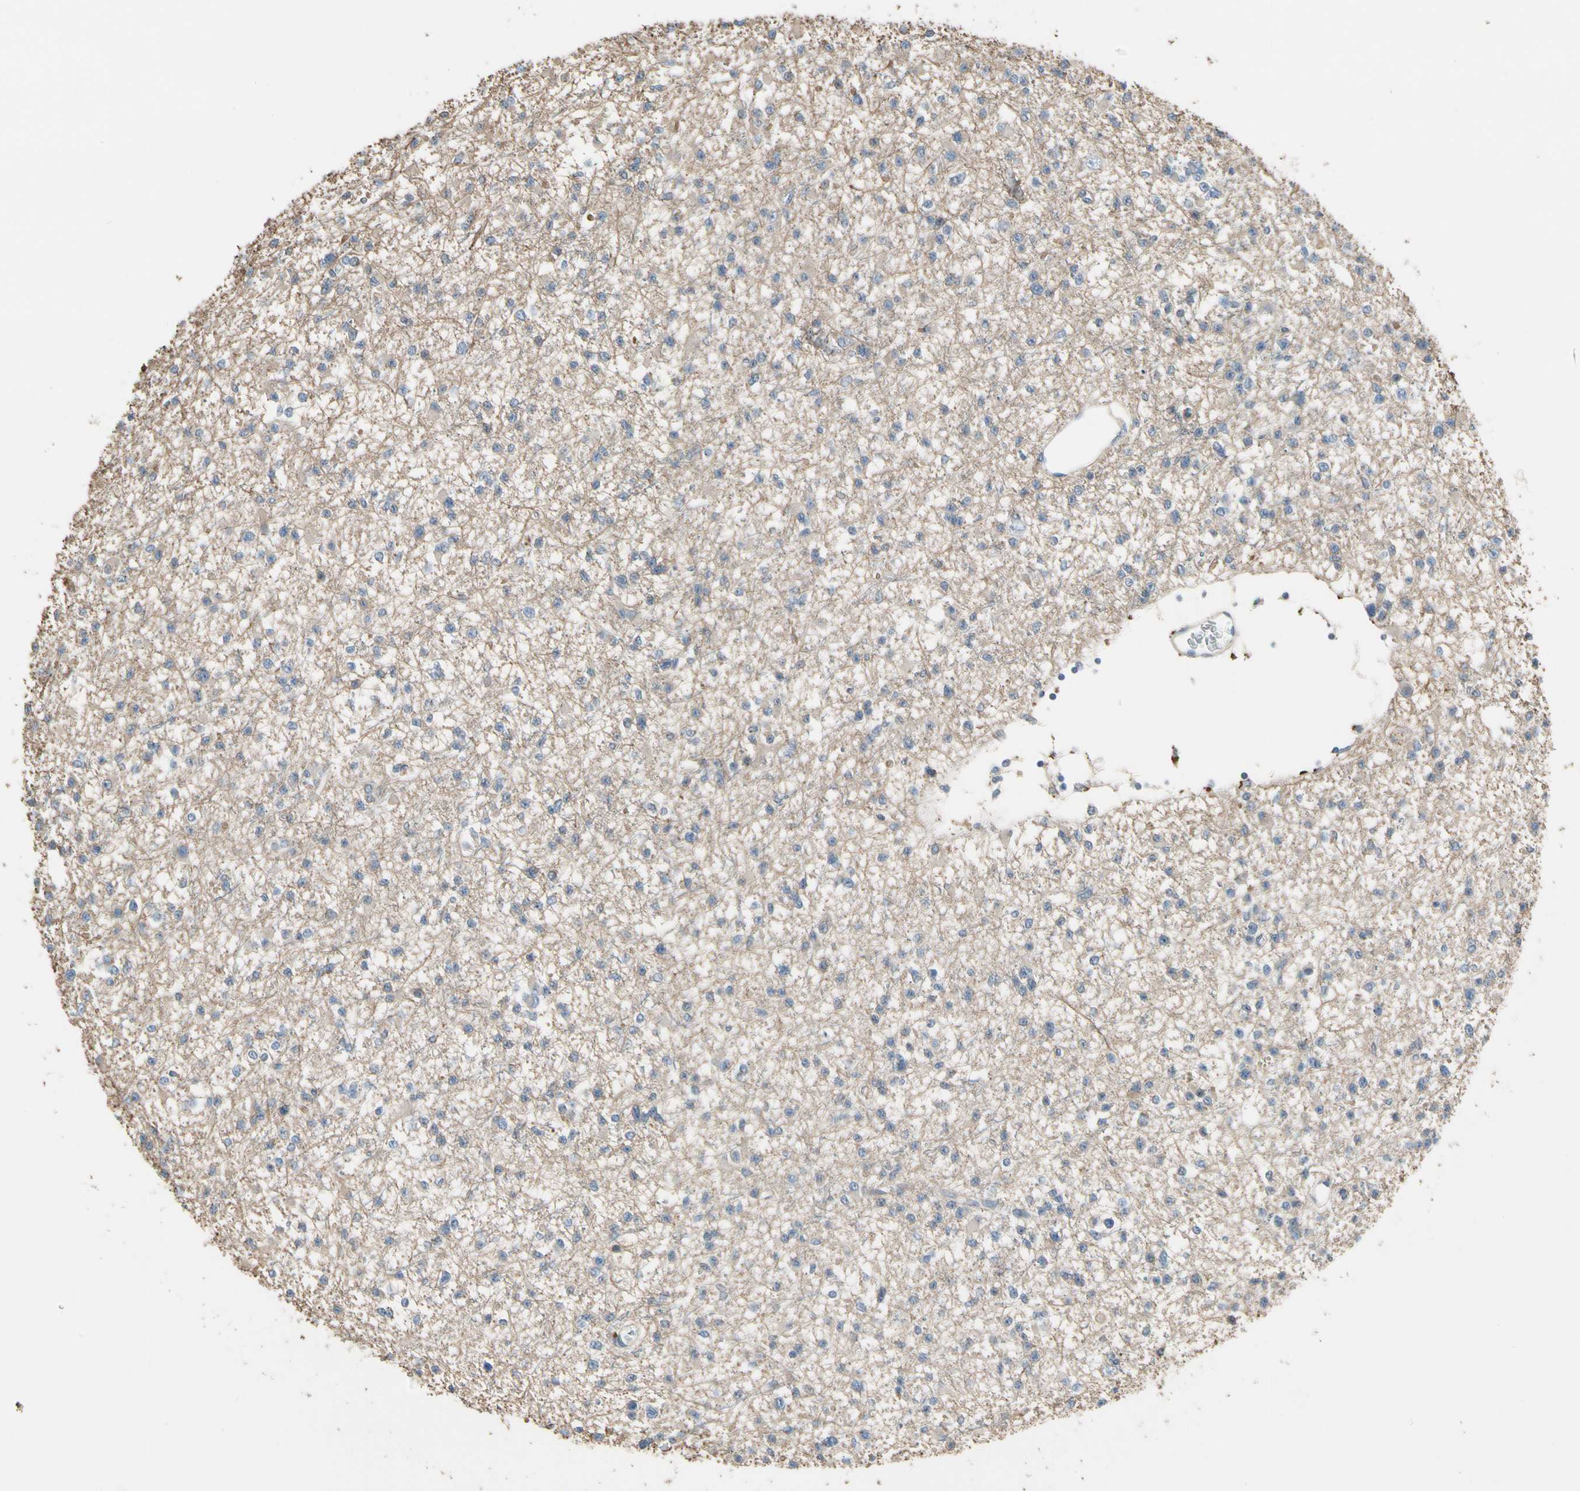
{"staining": {"intensity": "weak", "quantity": "25%-75%", "location": "cytoplasmic/membranous"}, "tissue": "glioma", "cell_type": "Tumor cells", "image_type": "cancer", "snomed": [{"axis": "morphology", "description": "Glioma, malignant, Low grade"}, {"axis": "topography", "description": "Brain"}], "caption": "Protein staining of malignant low-grade glioma tissue reveals weak cytoplasmic/membranous staining in approximately 25%-75% of tumor cells.", "gene": "PIGR", "patient": {"sex": "female", "age": 22}}